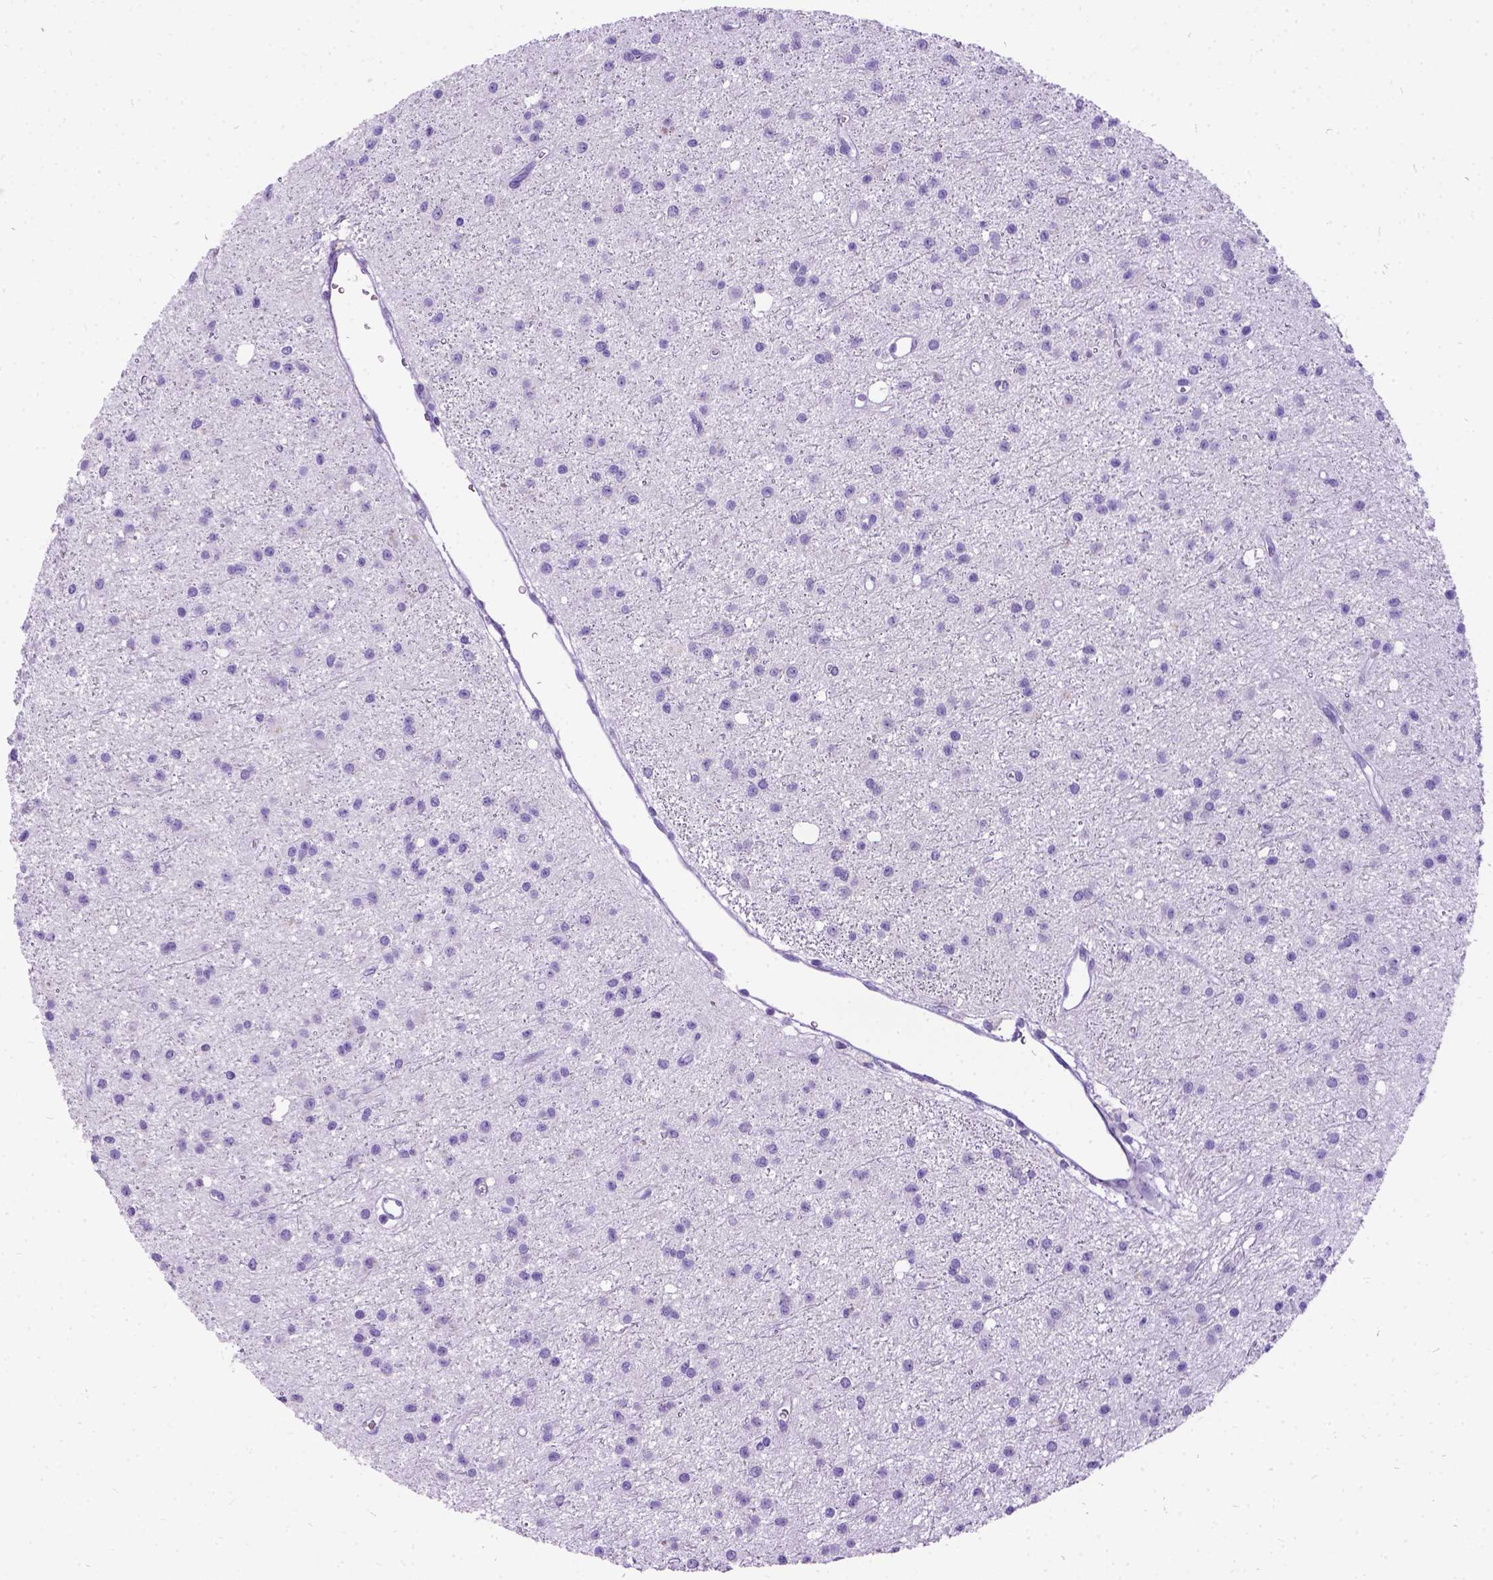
{"staining": {"intensity": "negative", "quantity": "none", "location": "none"}, "tissue": "glioma", "cell_type": "Tumor cells", "image_type": "cancer", "snomed": [{"axis": "morphology", "description": "Glioma, malignant, Low grade"}, {"axis": "topography", "description": "Brain"}], "caption": "Protein analysis of glioma displays no significant expression in tumor cells.", "gene": "PRG2", "patient": {"sex": "male", "age": 27}}